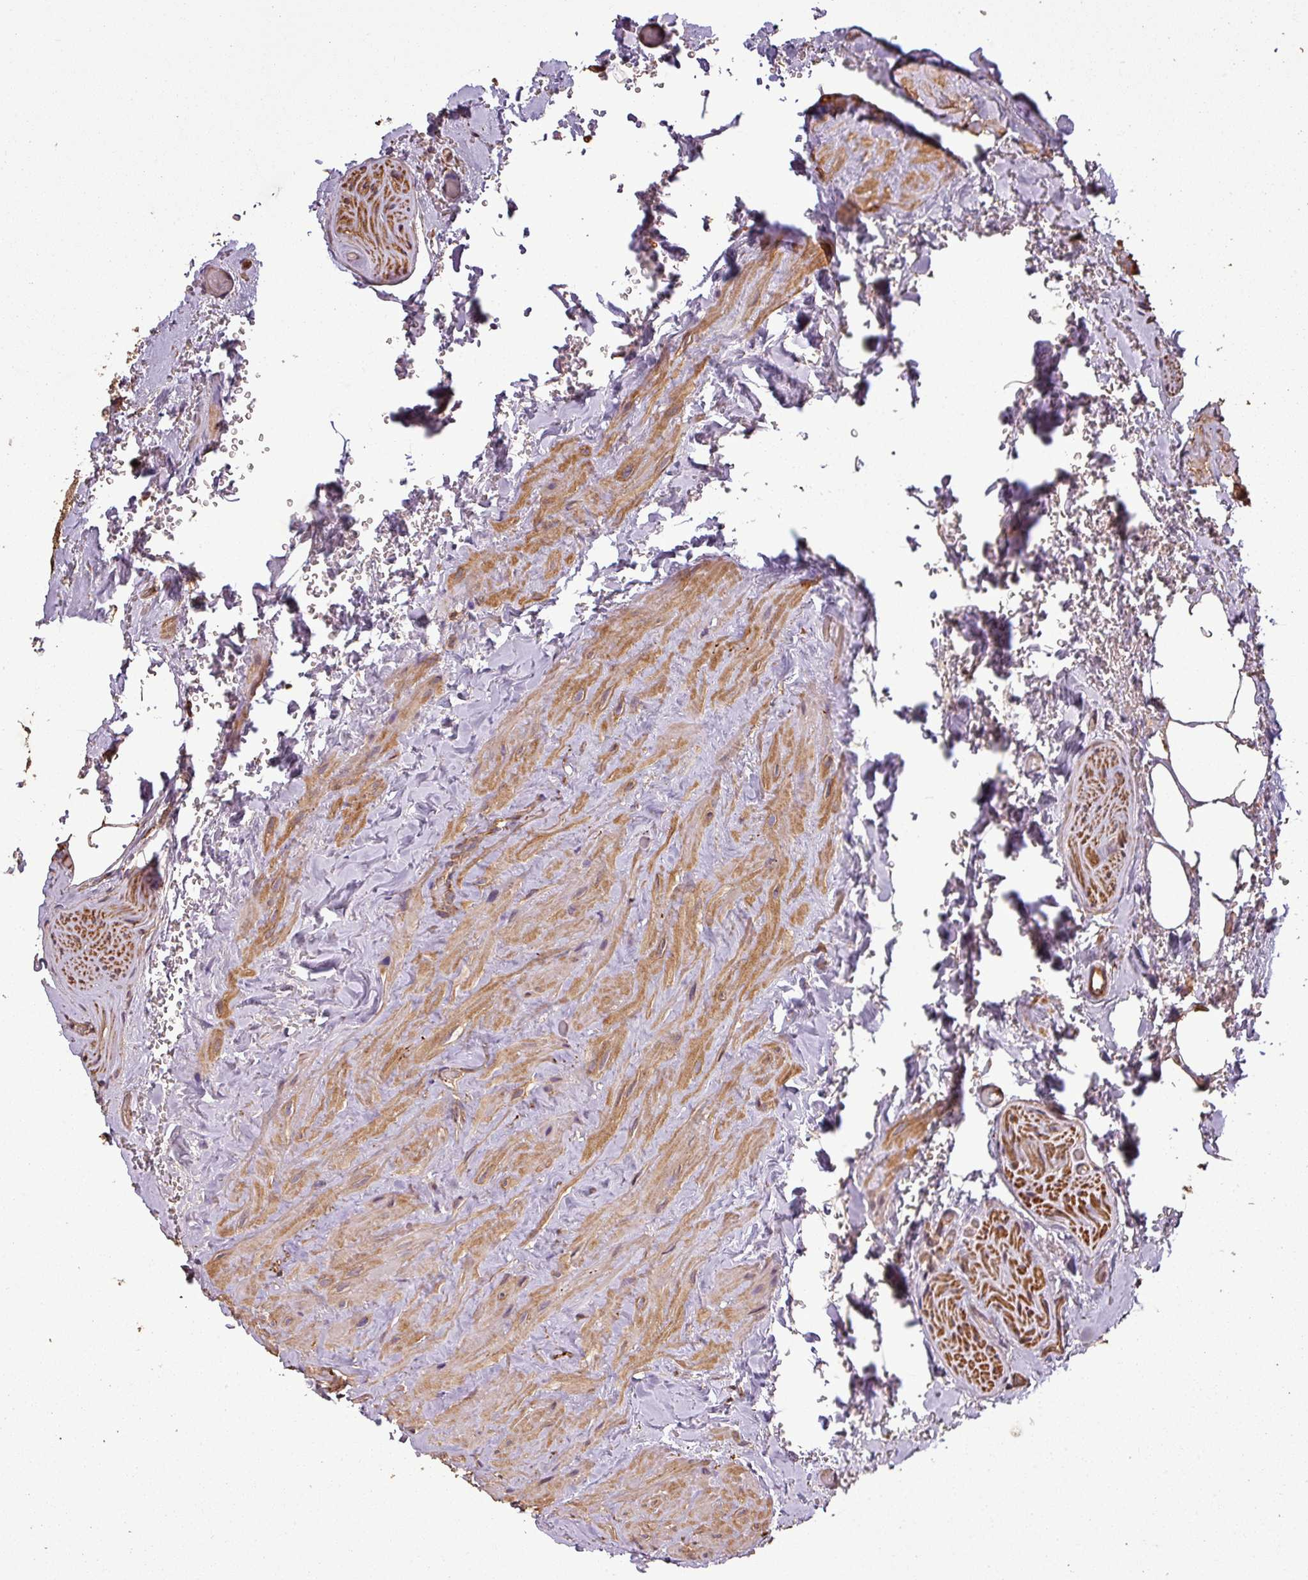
{"staining": {"intensity": "moderate", "quantity": ">75%", "location": "cytoplasmic/membranous"}, "tissue": "seminal vesicle", "cell_type": "Glandular cells", "image_type": "normal", "snomed": [{"axis": "morphology", "description": "Normal tissue, NOS"}, {"axis": "topography", "description": "Seminal veicle"}], "caption": "DAB (3,3'-diaminobenzidine) immunohistochemical staining of benign human seminal vesicle reveals moderate cytoplasmic/membranous protein expression in approximately >75% of glandular cells.", "gene": "PLEKHM1", "patient": {"sex": "male", "age": 62}}